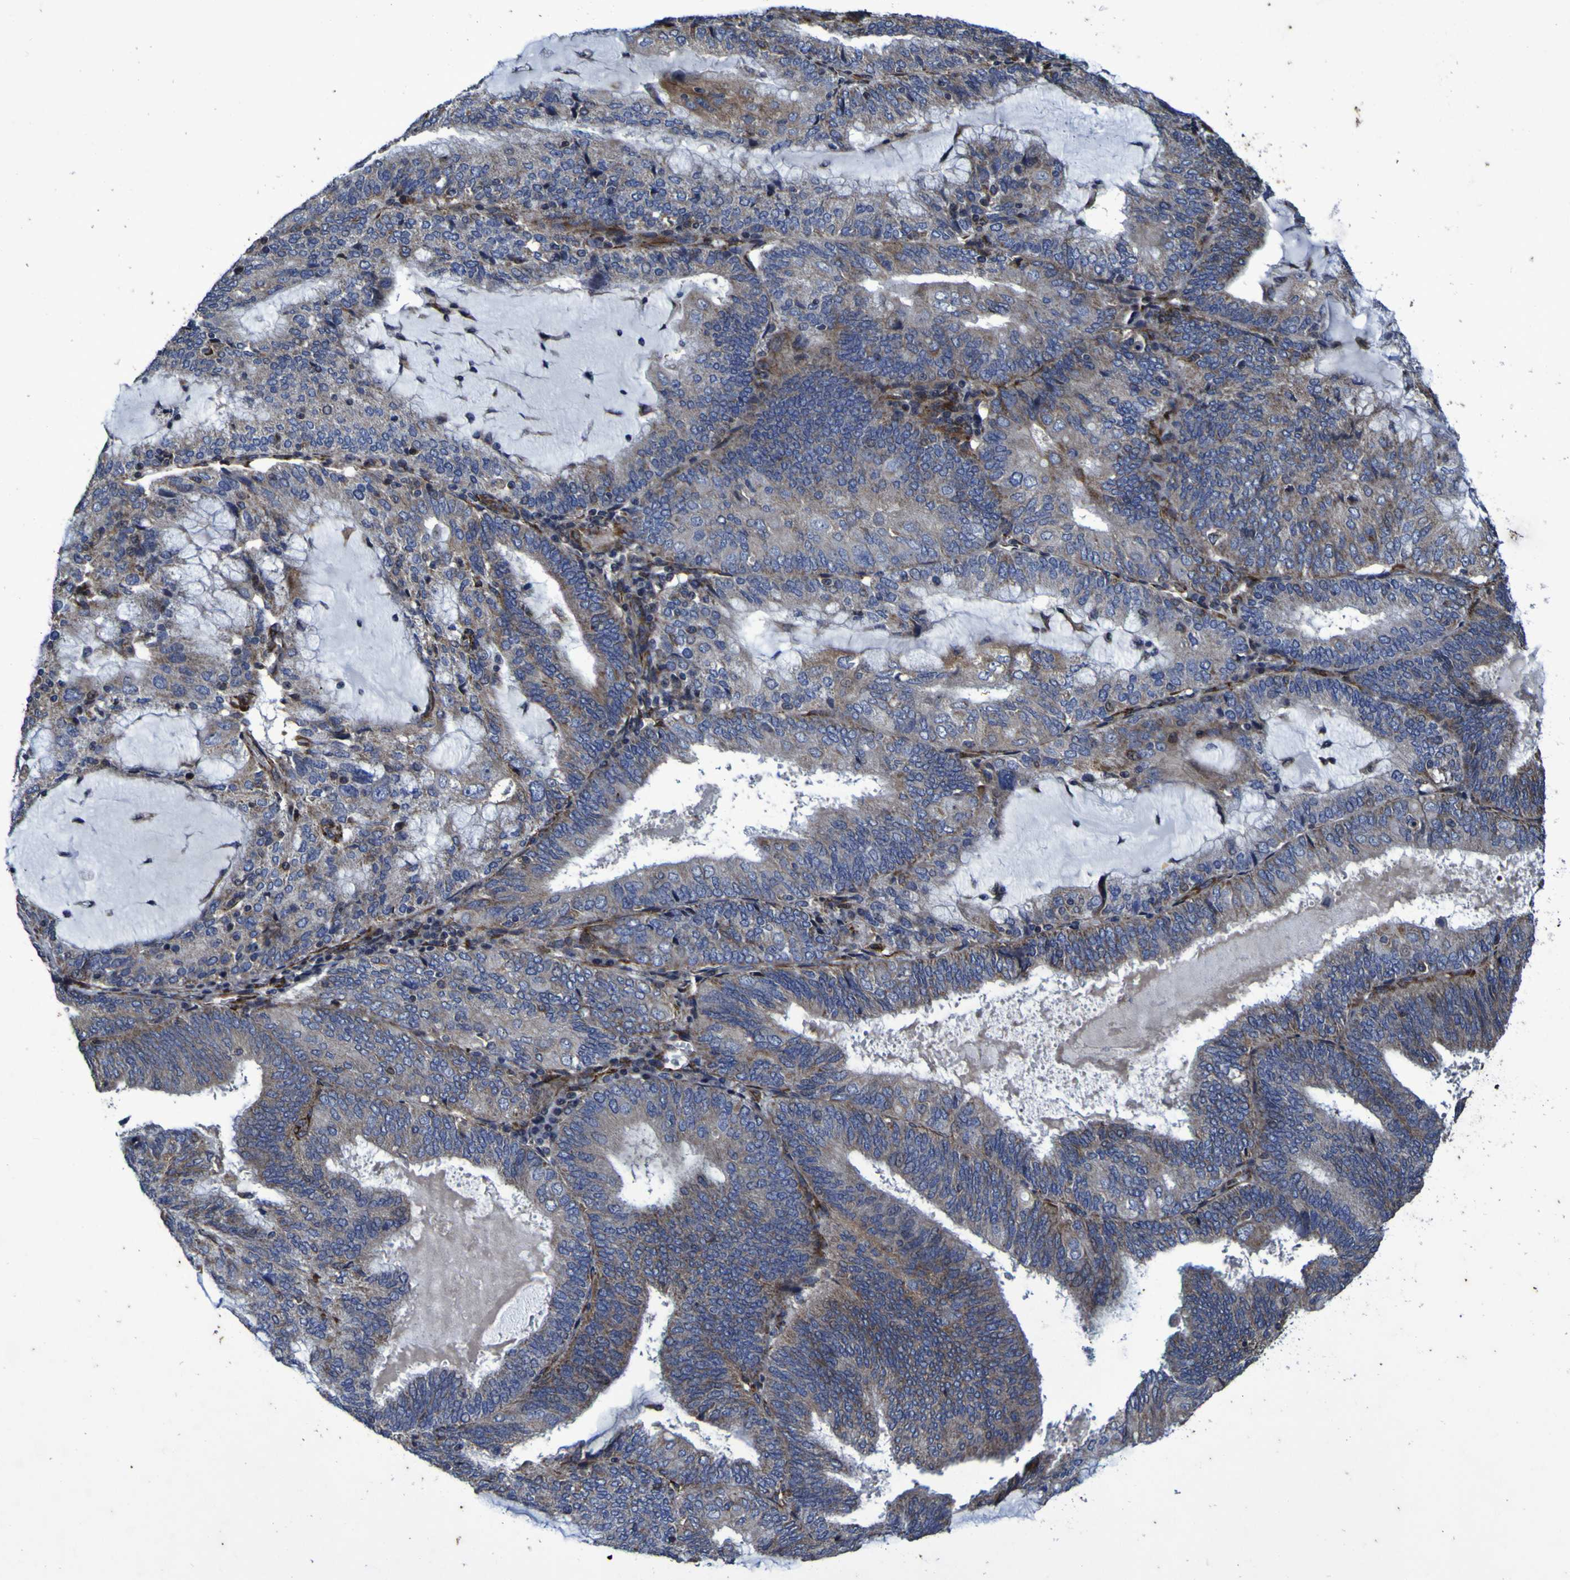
{"staining": {"intensity": "weak", "quantity": "25%-75%", "location": "cytoplasmic/membranous"}, "tissue": "endometrial cancer", "cell_type": "Tumor cells", "image_type": "cancer", "snomed": [{"axis": "morphology", "description": "Adenocarcinoma, NOS"}, {"axis": "topography", "description": "Endometrium"}], "caption": "Brown immunohistochemical staining in endometrial adenocarcinoma reveals weak cytoplasmic/membranous staining in approximately 25%-75% of tumor cells.", "gene": "P3H1", "patient": {"sex": "female", "age": 81}}